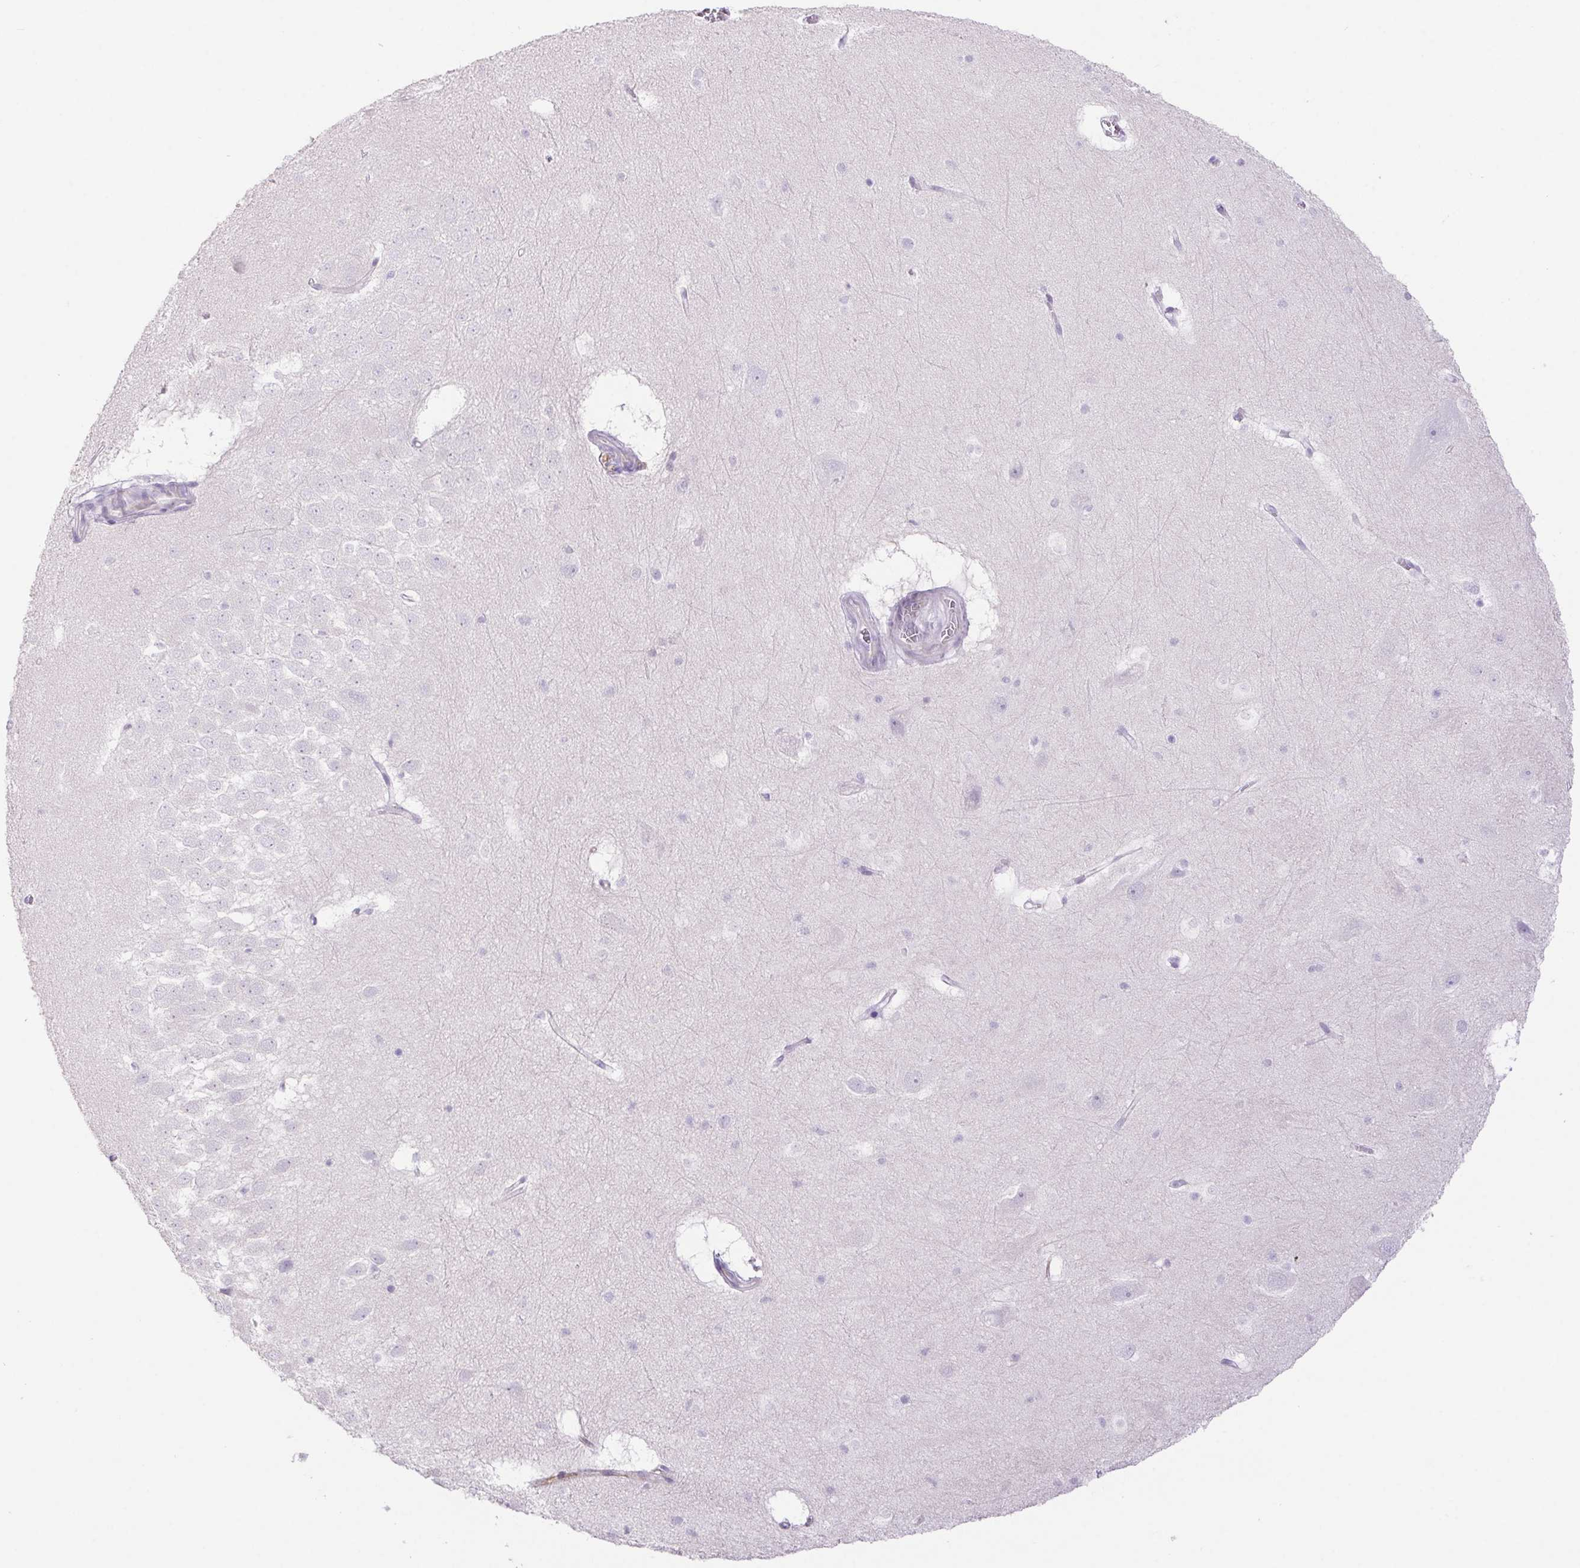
{"staining": {"intensity": "negative", "quantity": "none", "location": "none"}, "tissue": "hippocampus", "cell_type": "Glial cells", "image_type": "normal", "snomed": [{"axis": "morphology", "description": "Normal tissue, NOS"}, {"axis": "topography", "description": "Hippocampus"}], "caption": "Immunohistochemistry photomicrograph of normal human hippocampus stained for a protein (brown), which shows no expression in glial cells.", "gene": "ERP27", "patient": {"sex": "male", "age": 45}}